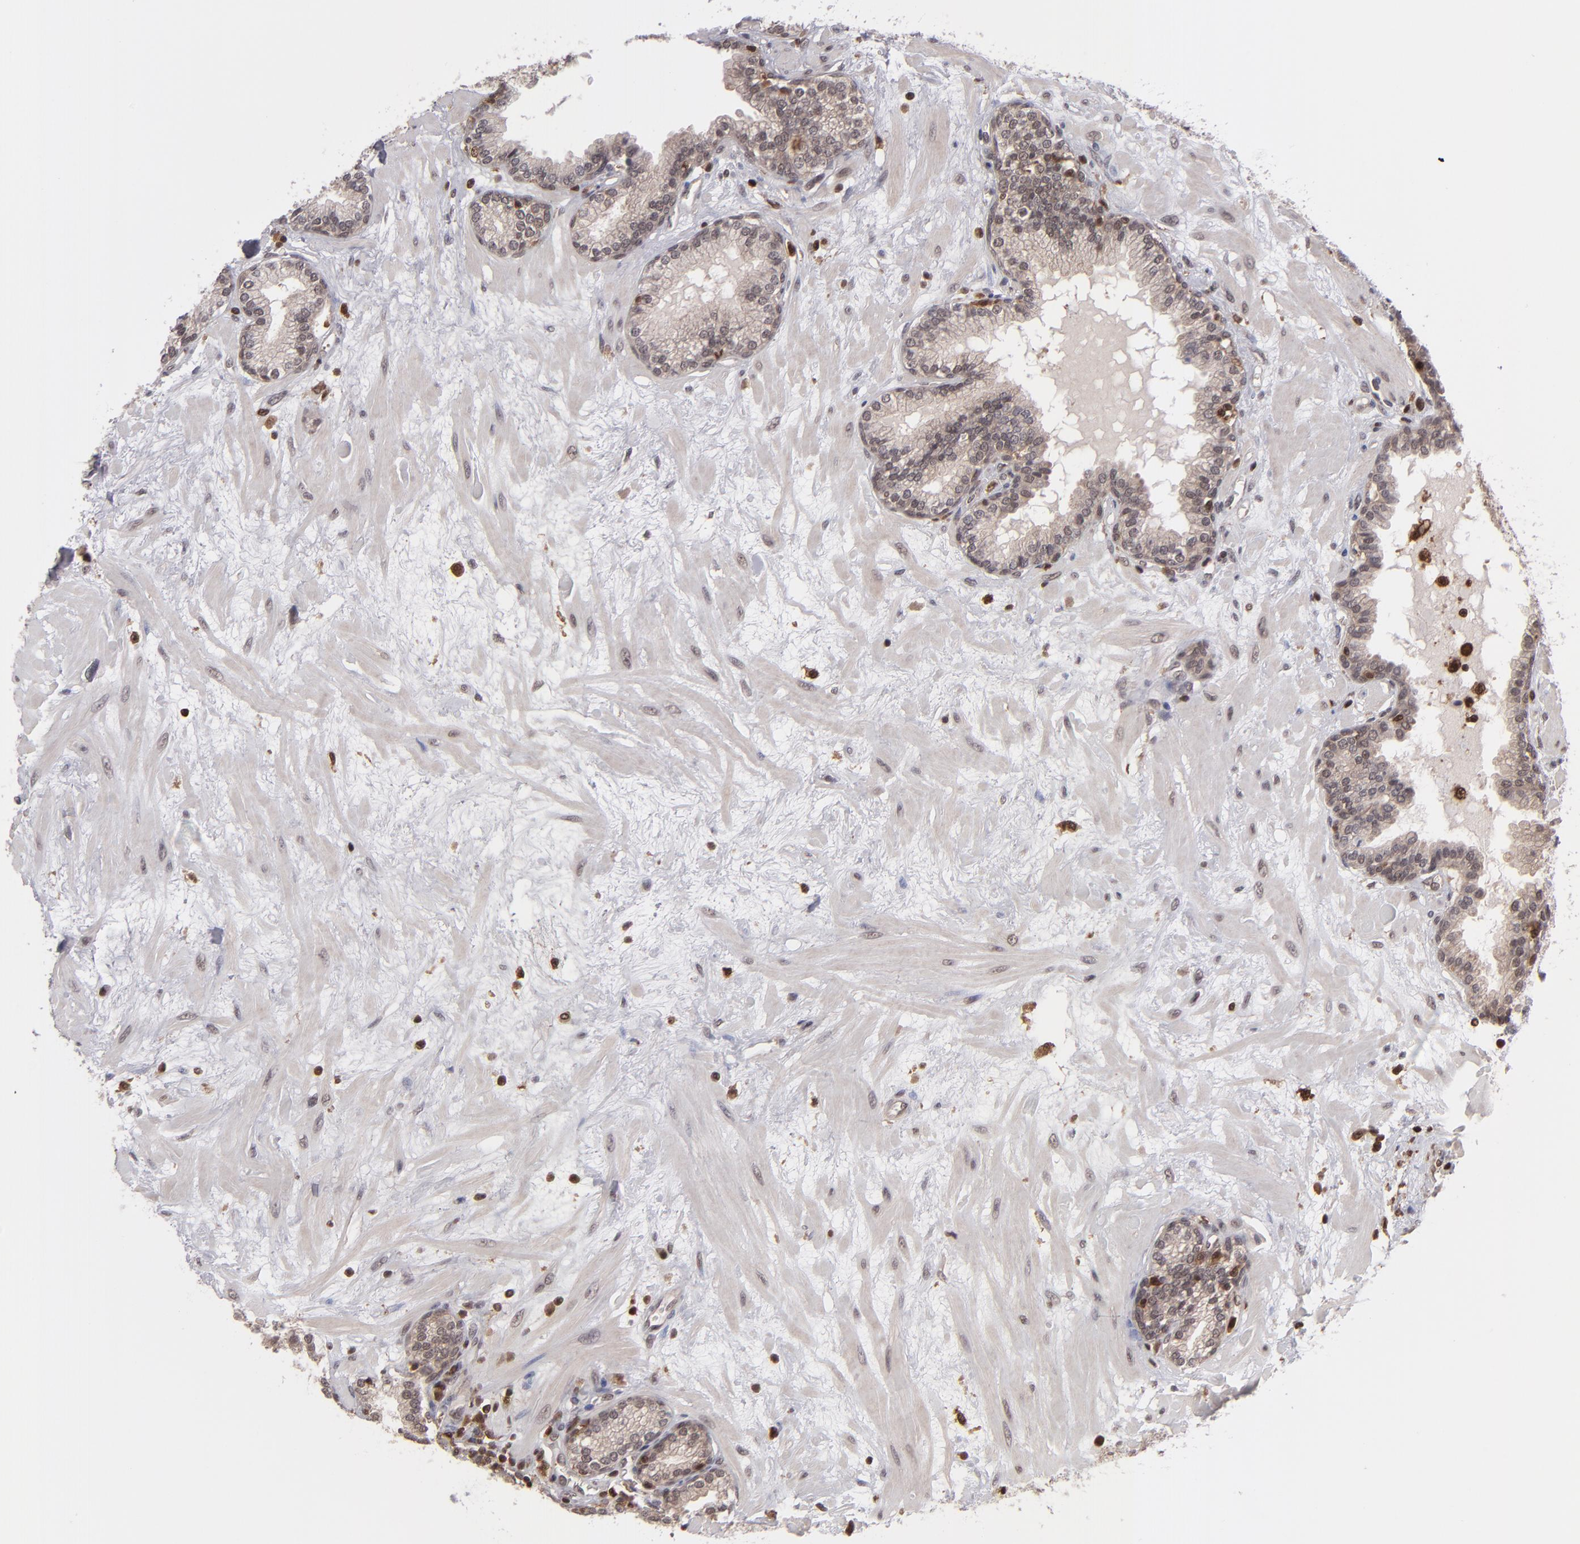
{"staining": {"intensity": "weak", "quantity": ">75%", "location": "cytoplasmic/membranous,nuclear"}, "tissue": "prostate", "cell_type": "Glandular cells", "image_type": "normal", "snomed": [{"axis": "morphology", "description": "Normal tissue, NOS"}, {"axis": "topography", "description": "Prostate"}], "caption": "The photomicrograph reveals a brown stain indicating the presence of a protein in the cytoplasmic/membranous,nuclear of glandular cells in prostate. Immunohistochemistry stains the protein in brown and the nuclei are stained blue.", "gene": "GRB2", "patient": {"sex": "male", "age": 64}}